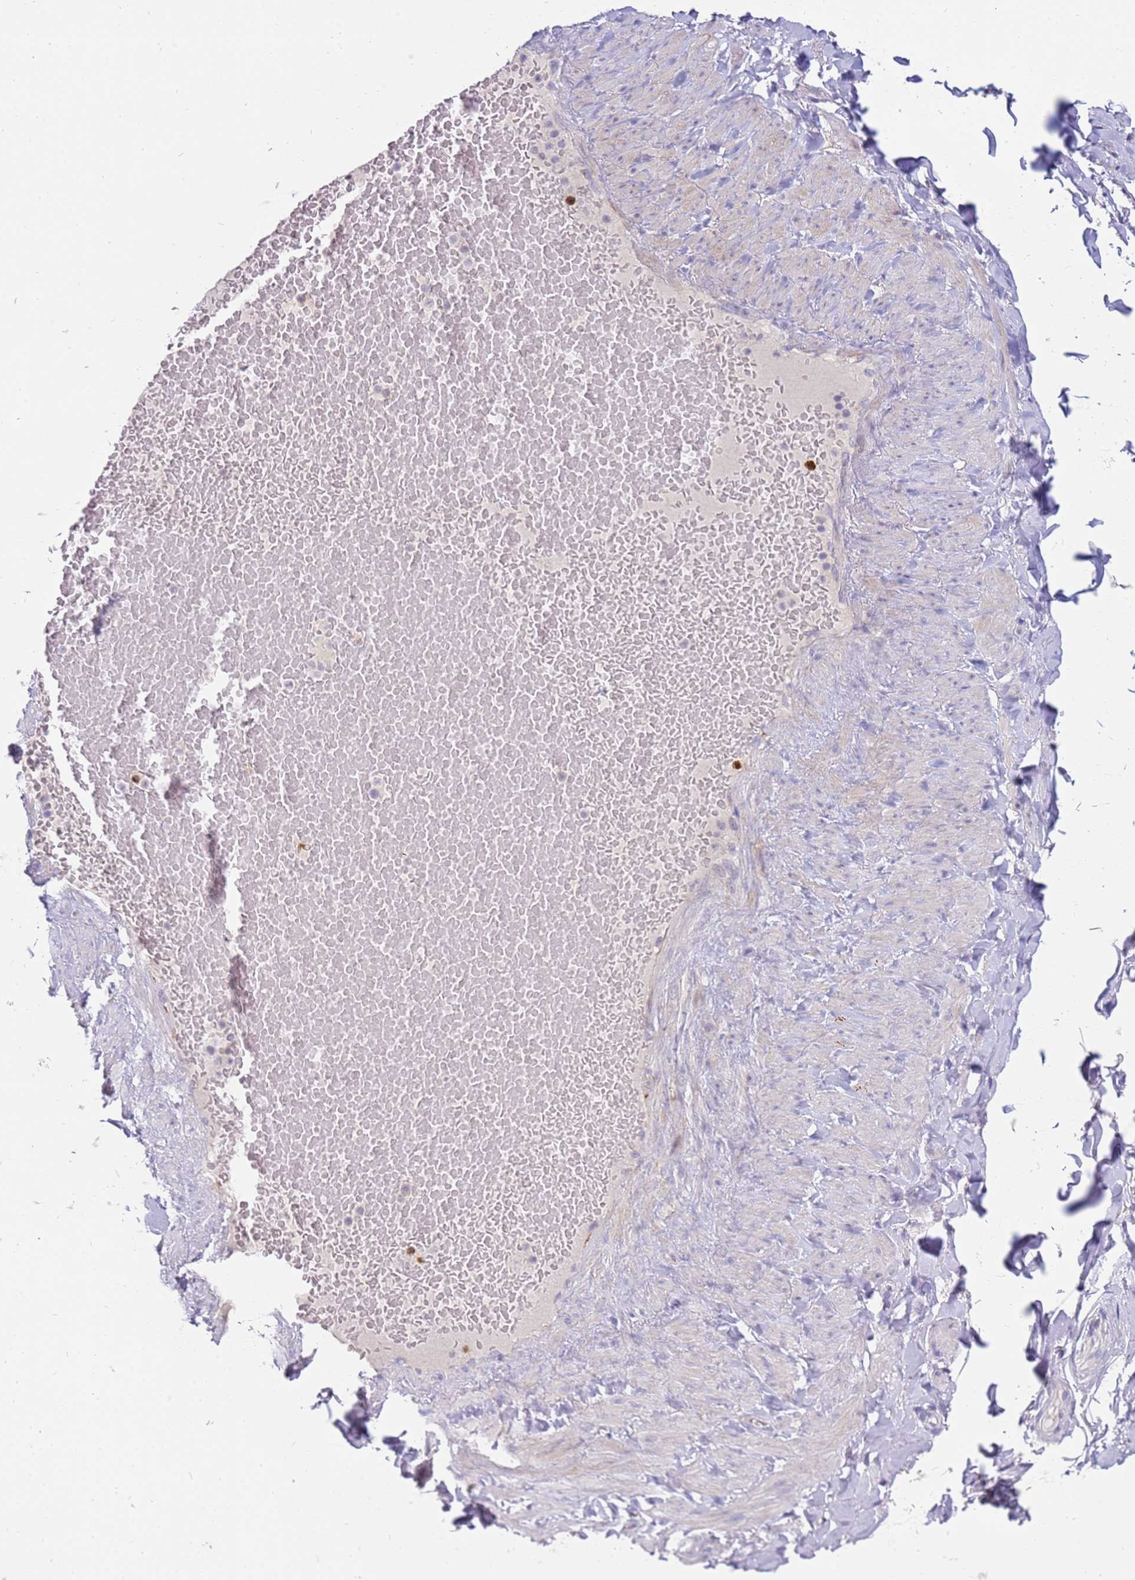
{"staining": {"intensity": "negative", "quantity": "none", "location": "none"}, "tissue": "adipose tissue", "cell_type": "Adipocytes", "image_type": "normal", "snomed": [{"axis": "morphology", "description": "Normal tissue, NOS"}, {"axis": "topography", "description": "Soft tissue"}, {"axis": "topography", "description": "Vascular tissue"}], "caption": "This photomicrograph is of unremarkable adipose tissue stained with IHC to label a protein in brown with the nuclei are counter-stained blue. There is no staining in adipocytes.", "gene": "STK25", "patient": {"sex": "male", "age": 54}}